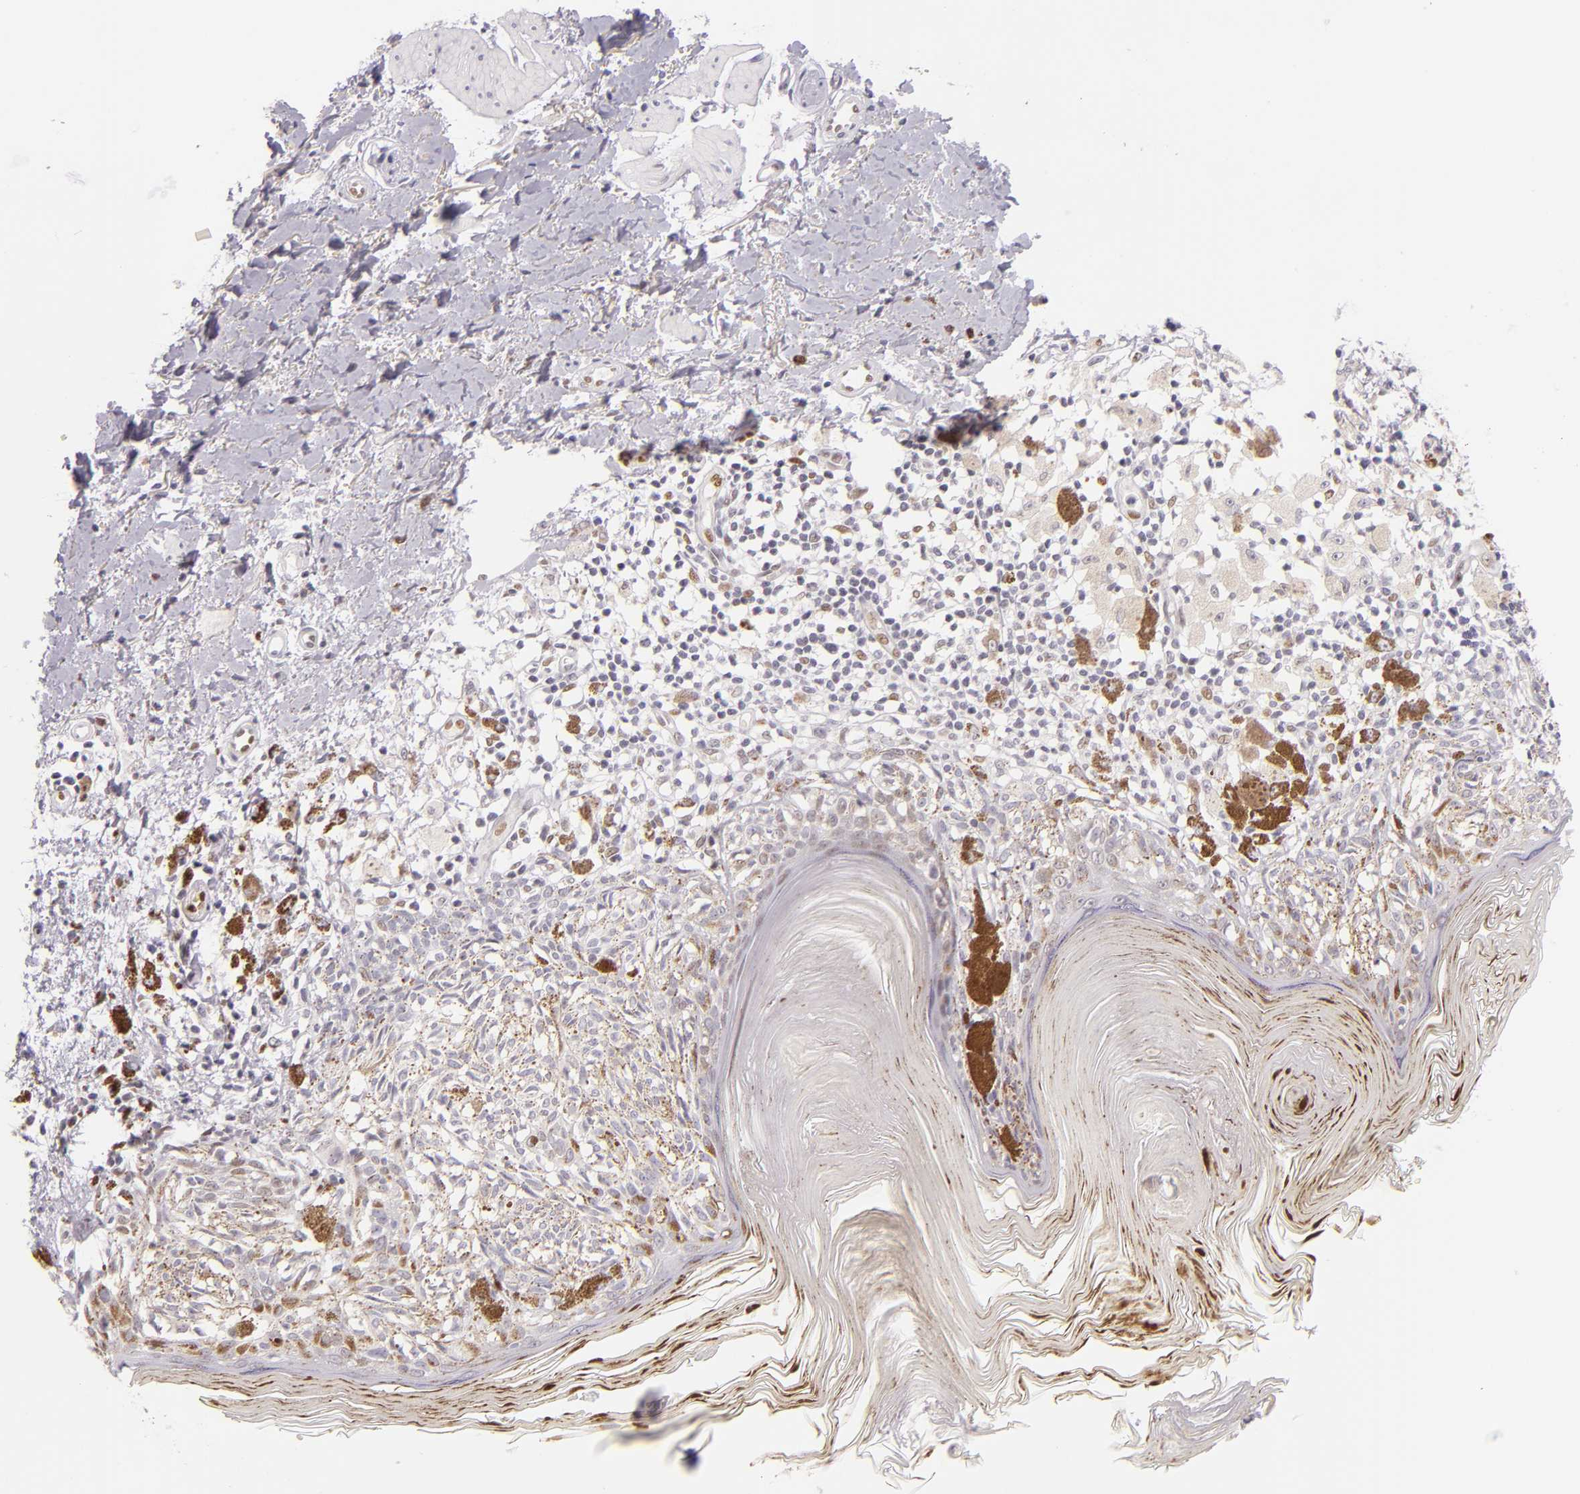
{"staining": {"intensity": "negative", "quantity": "none", "location": "none"}, "tissue": "melanoma", "cell_type": "Tumor cells", "image_type": "cancer", "snomed": [{"axis": "morphology", "description": "Malignant melanoma, NOS"}, {"axis": "topography", "description": "Skin"}], "caption": "An immunohistochemistry (IHC) image of malignant melanoma is shown. There is no staining in tumor cells of malignant melanoma.", "gene": "BCL3", "patient": {"sex": "male", "age": 88}}